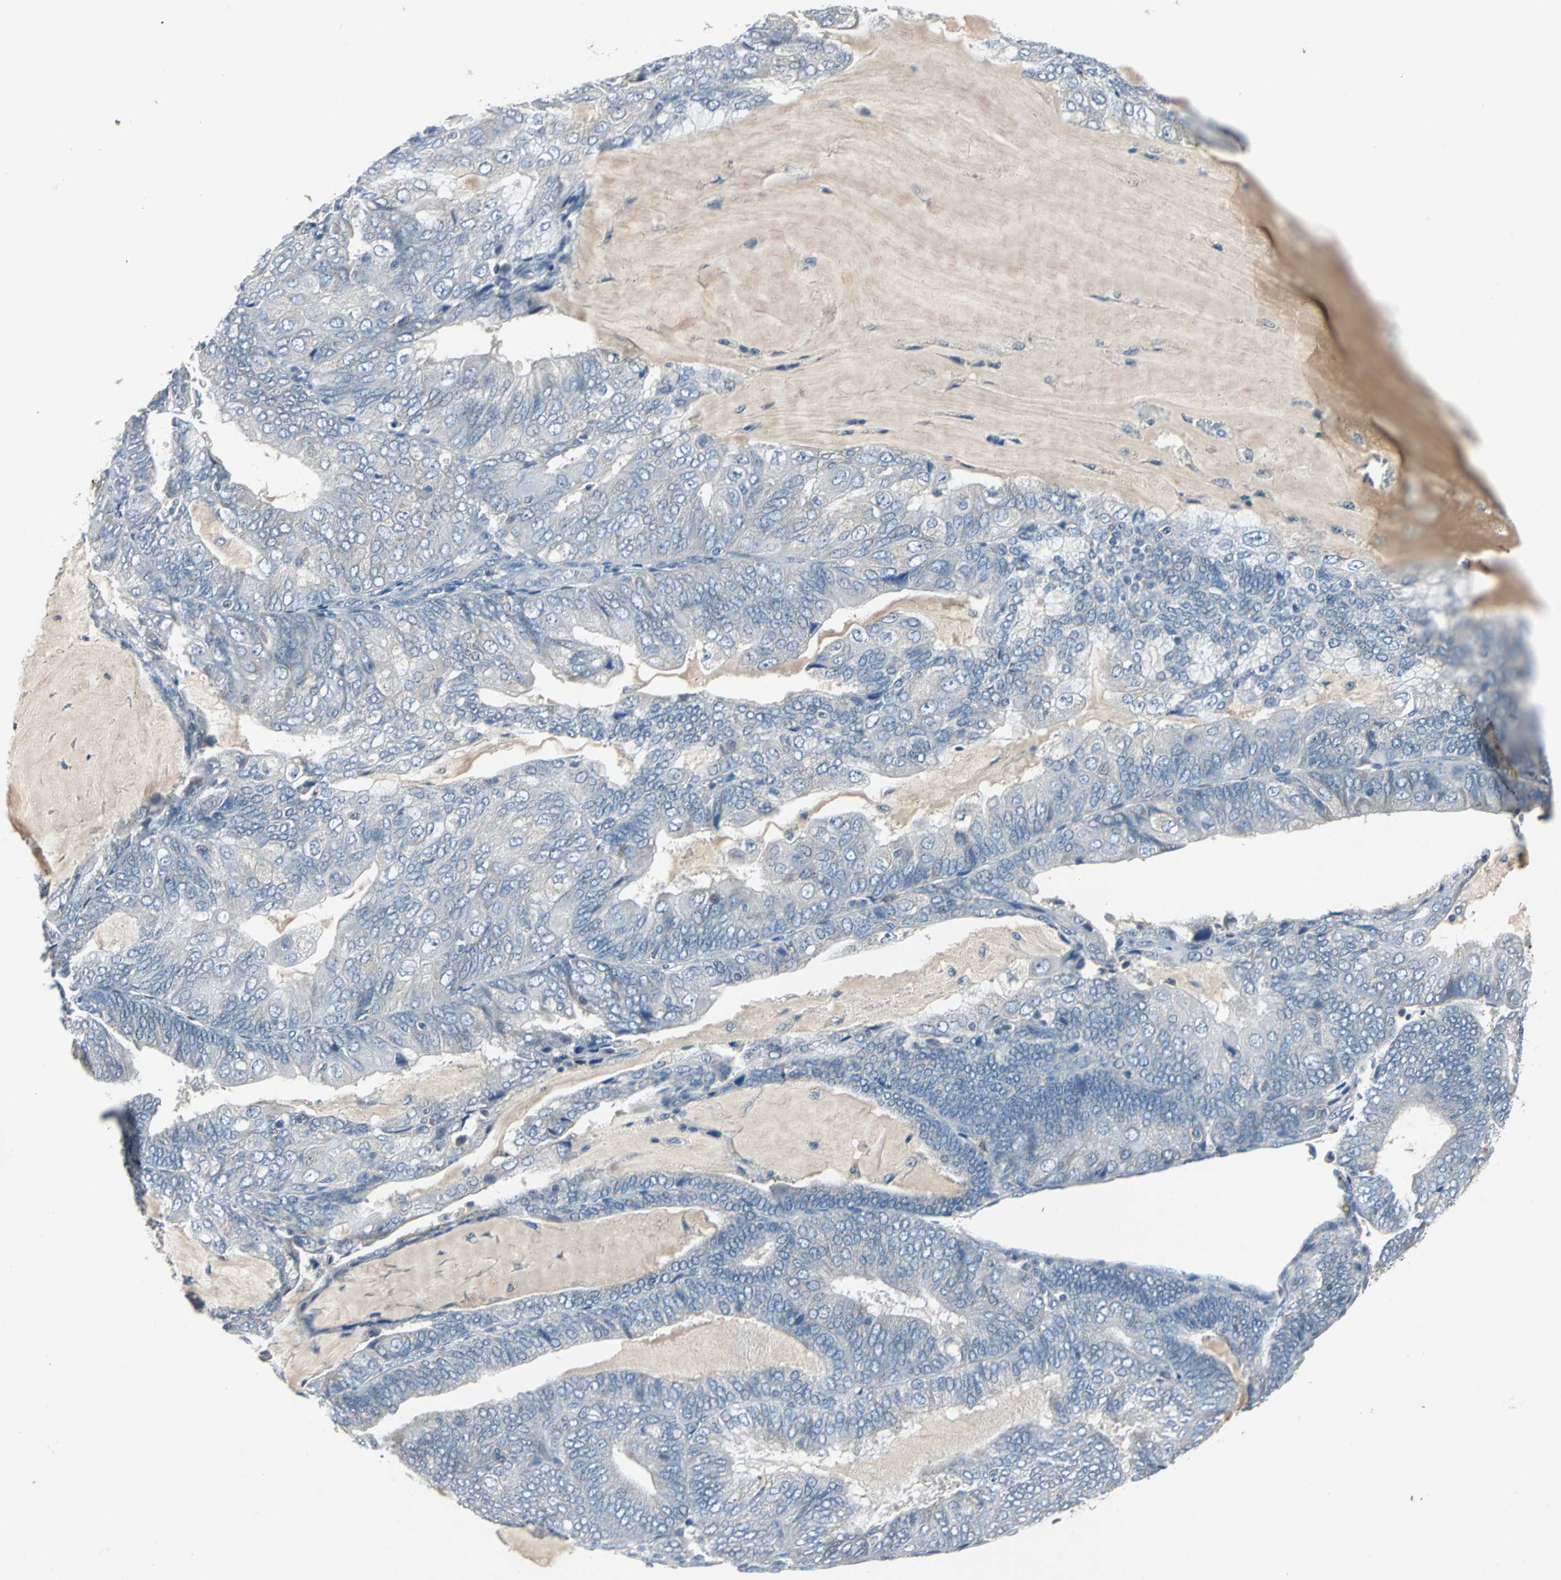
{"staining": {"intensity": "negative", "quantity": "none", "location": "none"}, "tissue": "endometrial cancer", "cell_type": "Tumor cells", "image_type": "cancer", "snomed": [{"axis": "morphology", "description": "Adenocarcinoma, NOS"}, {"axis": "topography", "description": "Endometrium"}], "caption": "Protein analysis of endometrial cancer exhibits no significant staining in tumor cells.", "gene": "SLC2A13", "patient": {"sex": "female", "age": 81}}